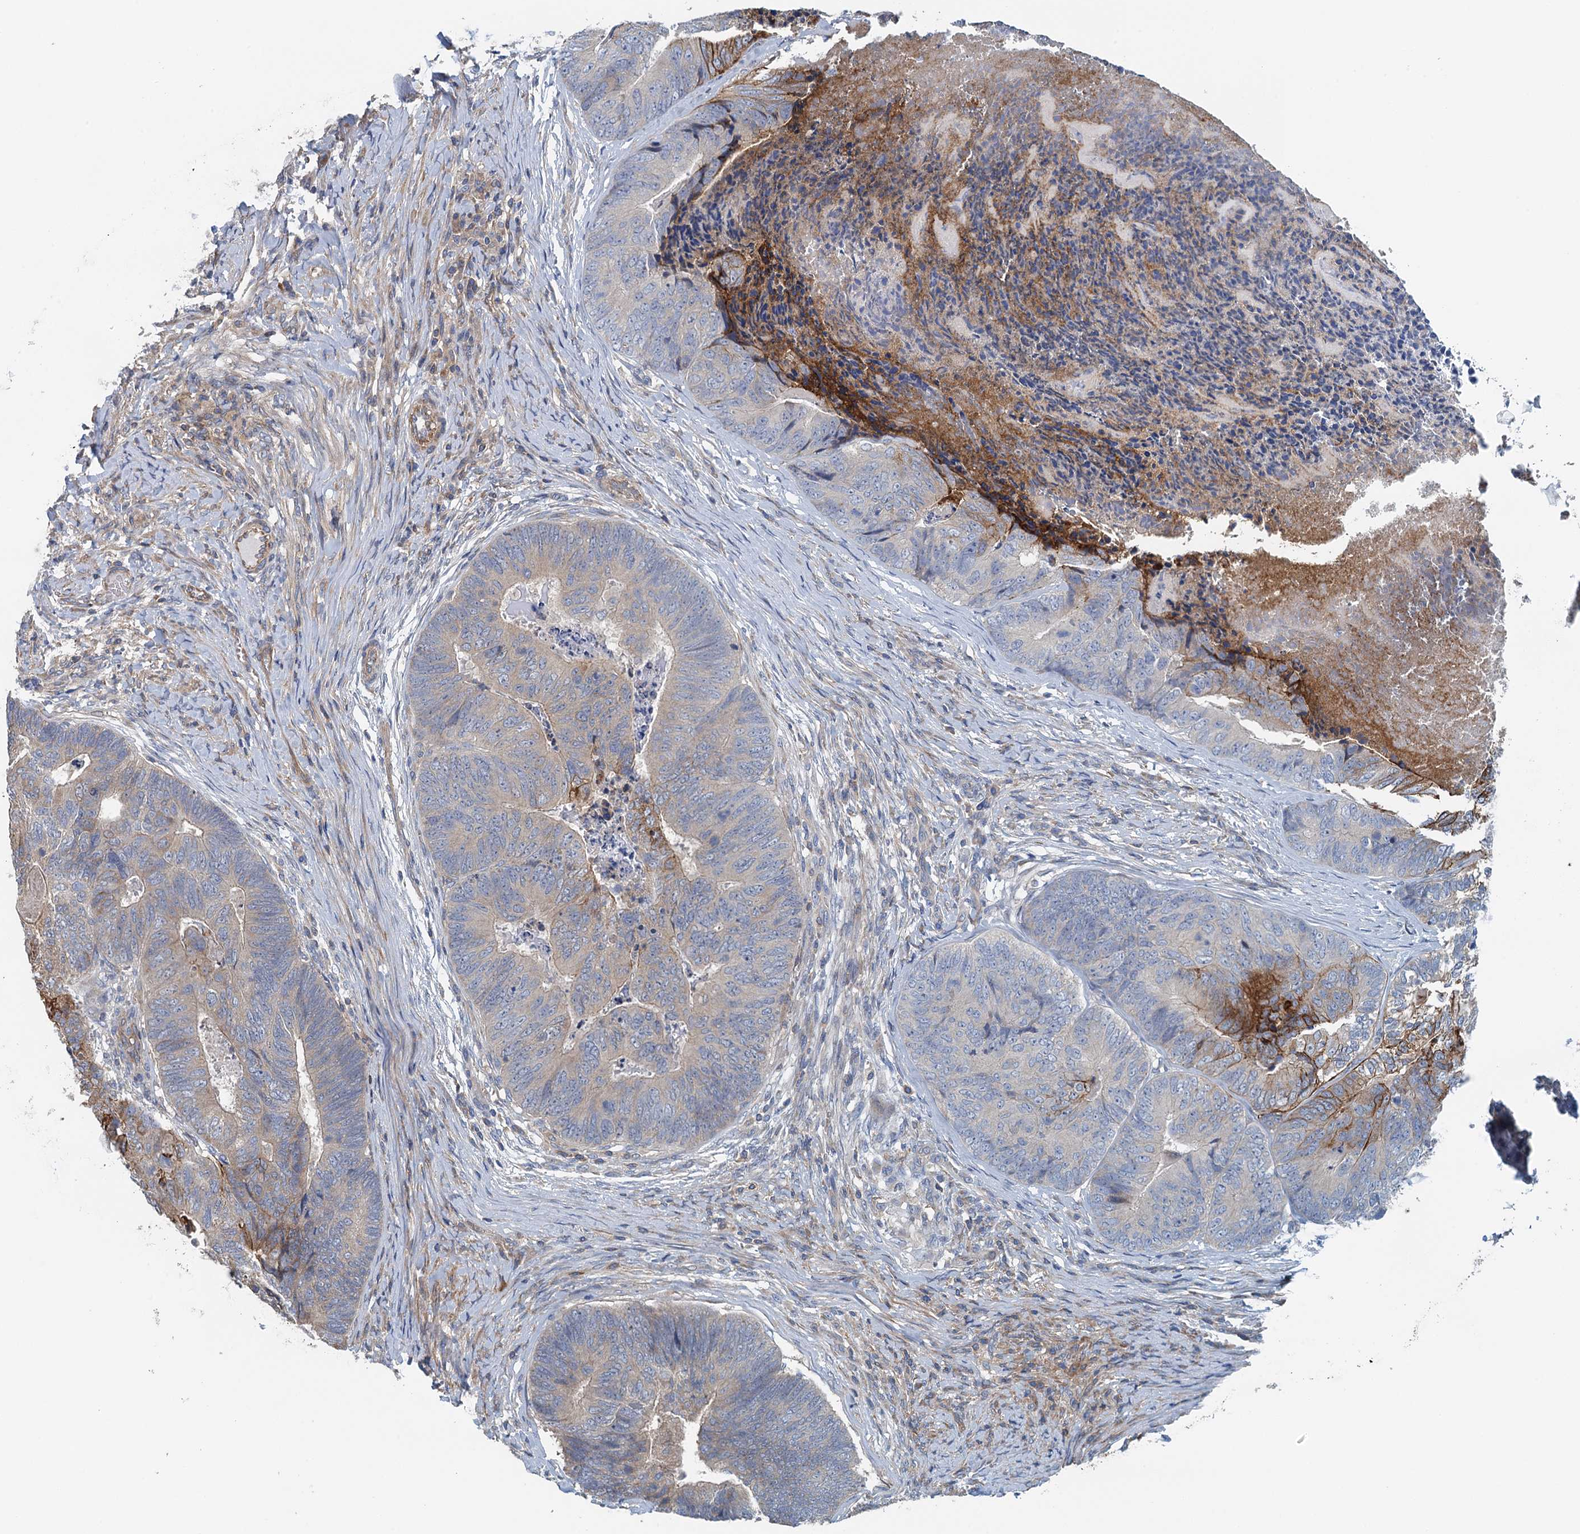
{"staining": {"intensity": "moderate", "quantity": "<25%", "location": "cytoplasmic/membranous"}, "tissue": "colorectal cancer", "cell_type": "Tumor cells", "image_type": "cancer", "snomed": [{"axis": "morphology", "description": "Adenocarcinoma, NOS"}, {"axis": "topography", "description": "Colon"}], "caption": "Immunohistochemistry micrograph of colorectal cancer stained for a protein (brown), which demonstrates low levels of moderate cytoplasmic/membranous positivity in about <25% of tumor cells.", "gene": "PPP1R14D", "patient": {"sex": "female", "age": 67}}